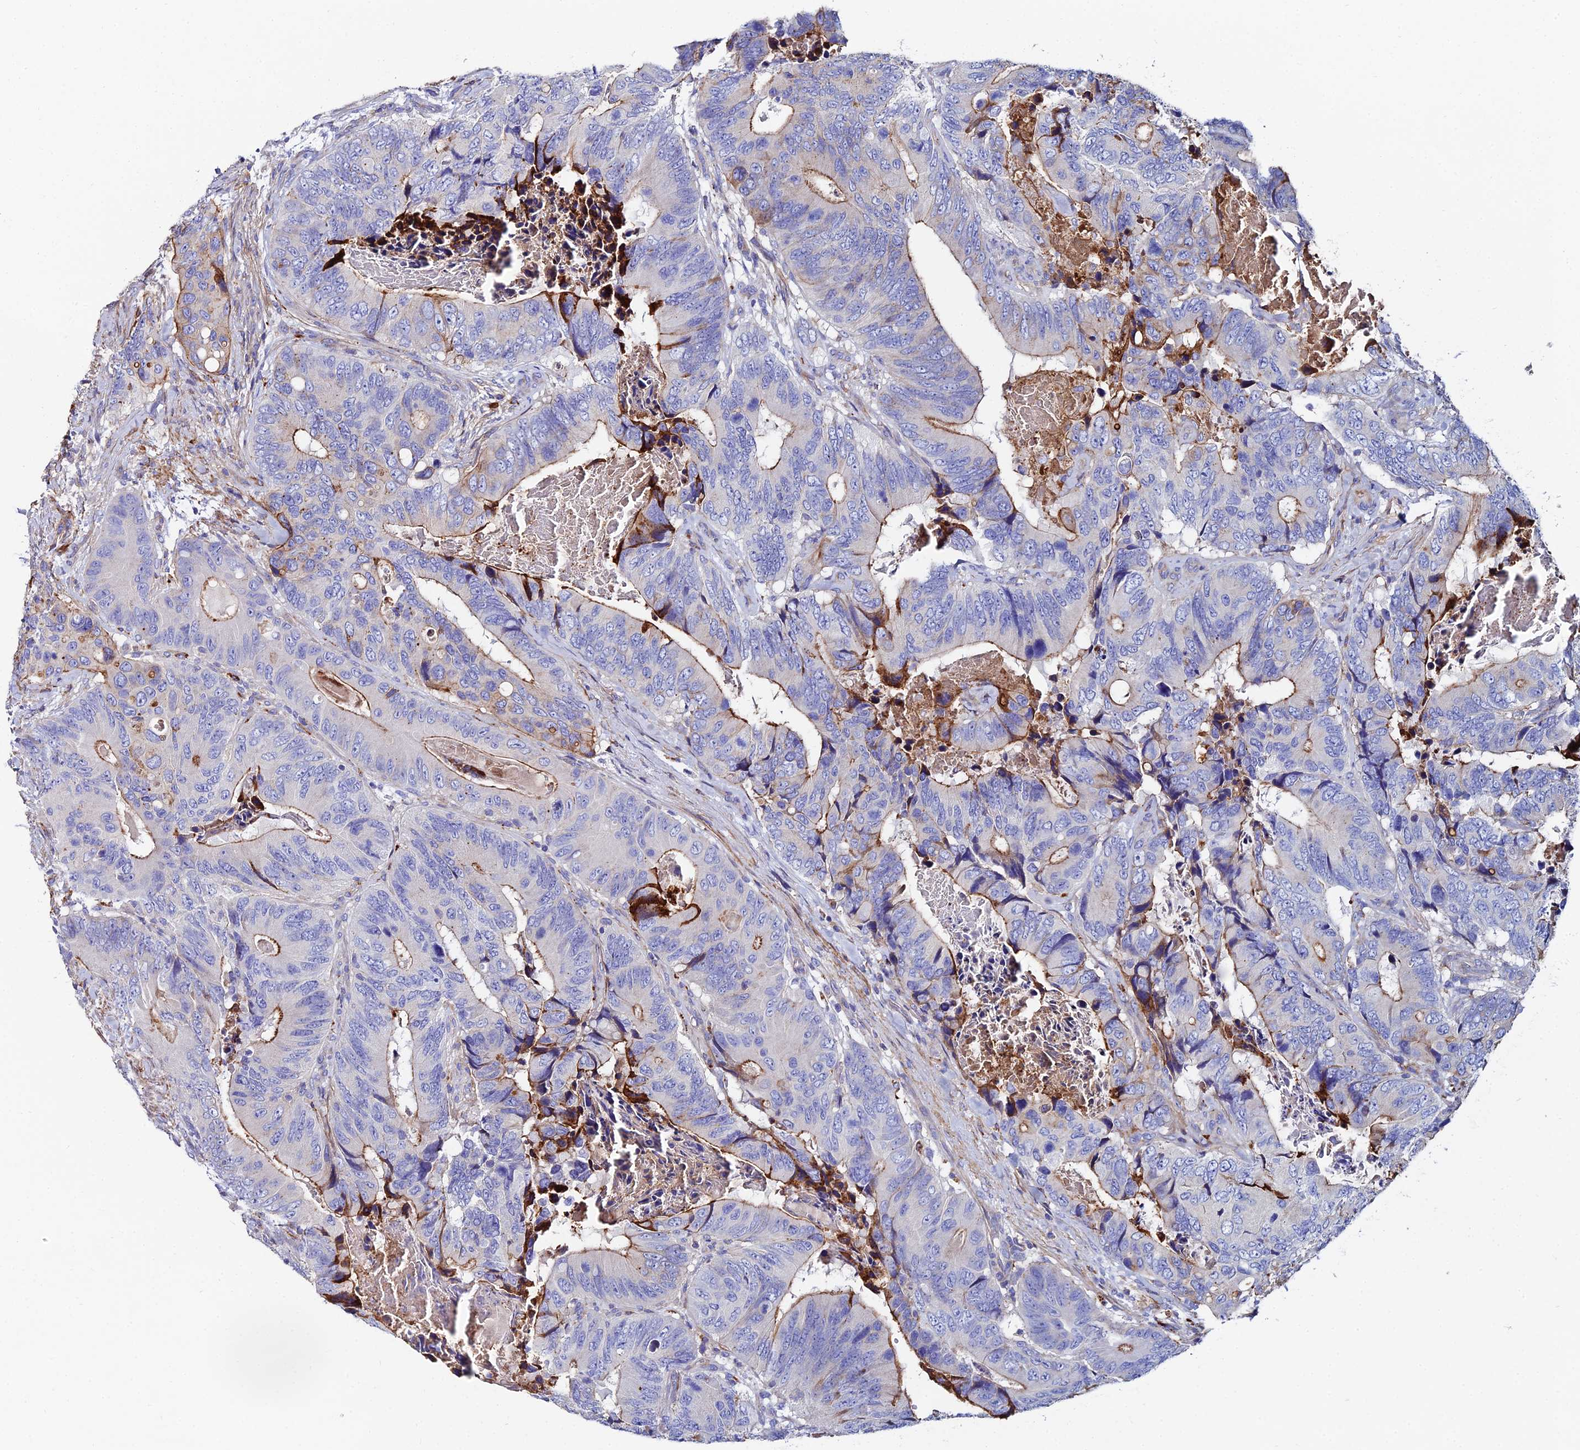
{"staining": {"intensity": "moderate", "quantity": "<25%", "location": "cytoplasmic/membranous"}, "tissue": "colorectal cancer", "cell_type": "Tumor cells", "image_type": "cancer", "snomed": [{"axis": "morphology", "description": "Adenocarcinoma, NOS"}, {"axis": "topography", "description": "Colon"}], "caption": "Protein staining of colorectal adenocarcinoma tissue reveals moderate cytoplasmic/membranous positivity in about <25% of tumor cells.", "gene": "C6", "patient": {"sex": "male", "age": 84}}